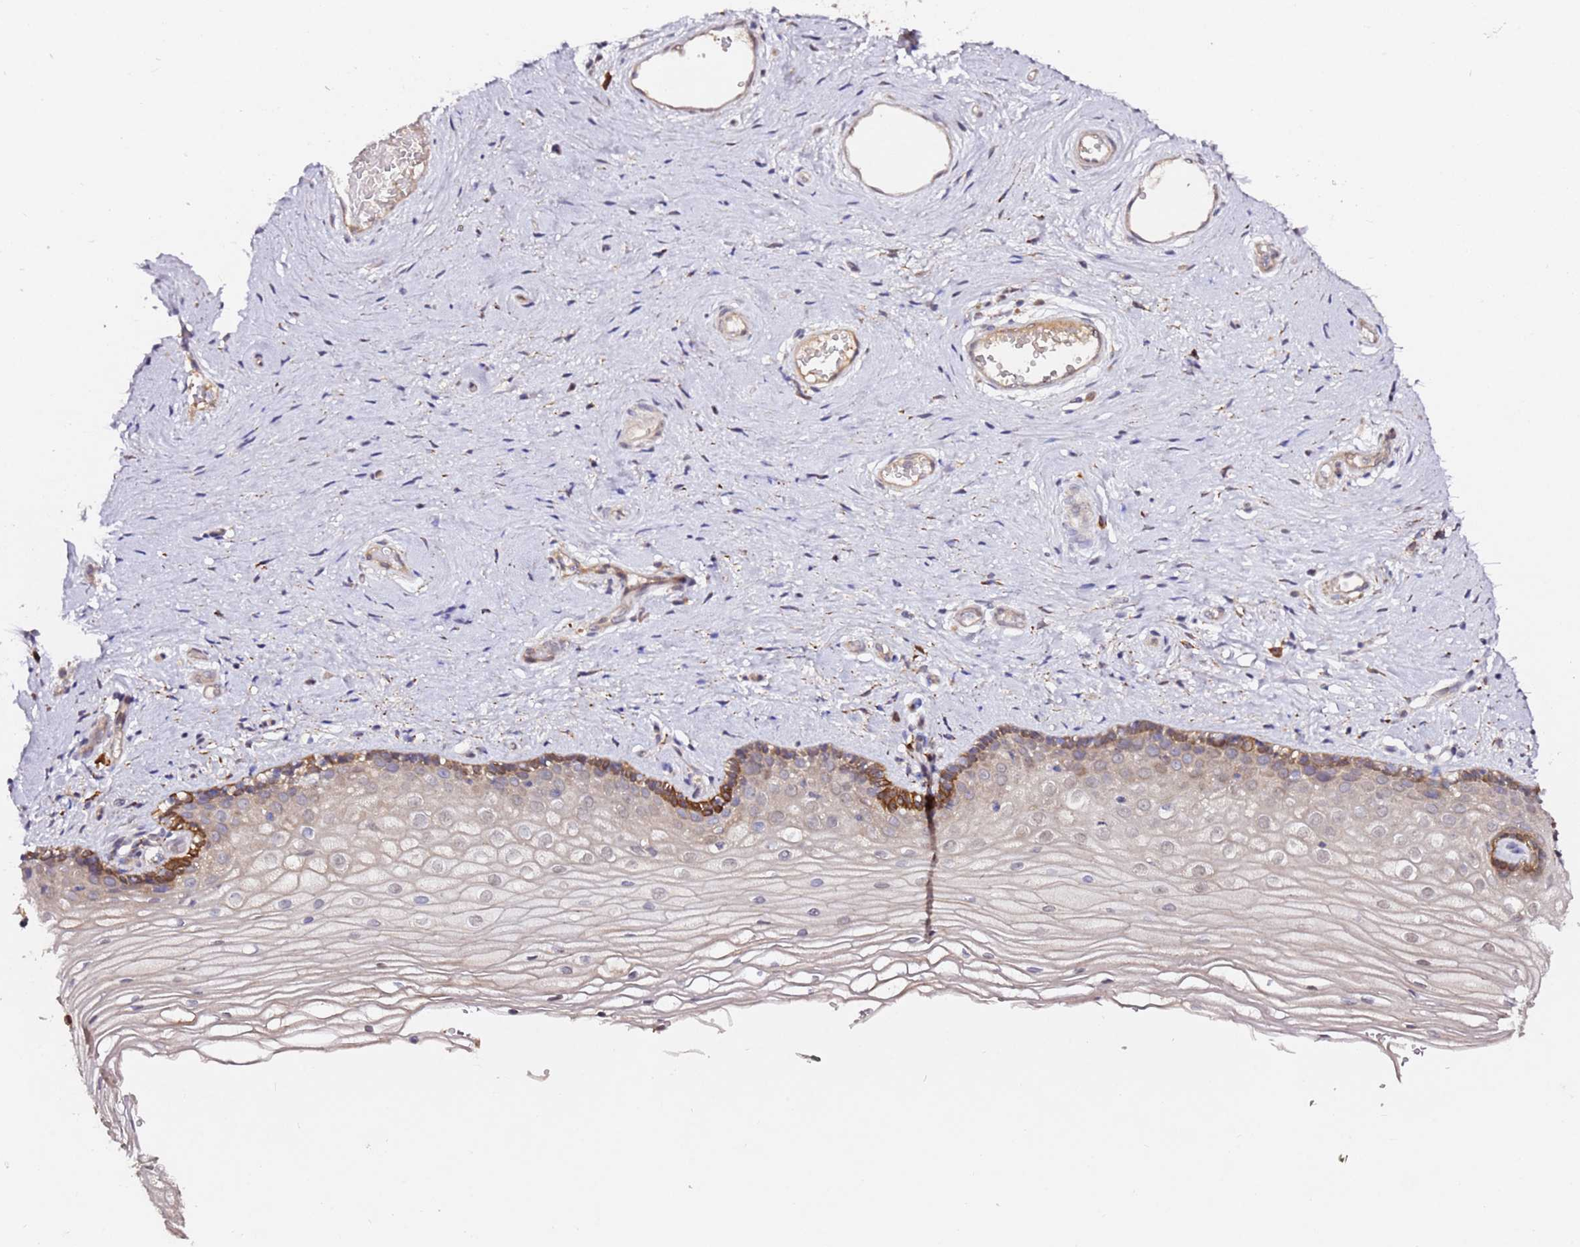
{"staining": {"intensity": "strong", "quantity": "<25%", "location": "cytoplasmic/membranous"}, "tissue": "vagina", "cell_type": "Squamous epithelial cells", "image_type": "normal", "snomed": [{"axis": "morphology", "description": "Normal tissue, NOS"}, {"axis": "topography", "description": "Vagina"}], "caption": "Immunohistochemical staining of unremarkable vagina displays medium levels of strong cytoplasmic/membranous staining in about <25% of squamous epithelial cells.", "gene": "ALG11", "patient": {"sex": "female", "age": 46}}